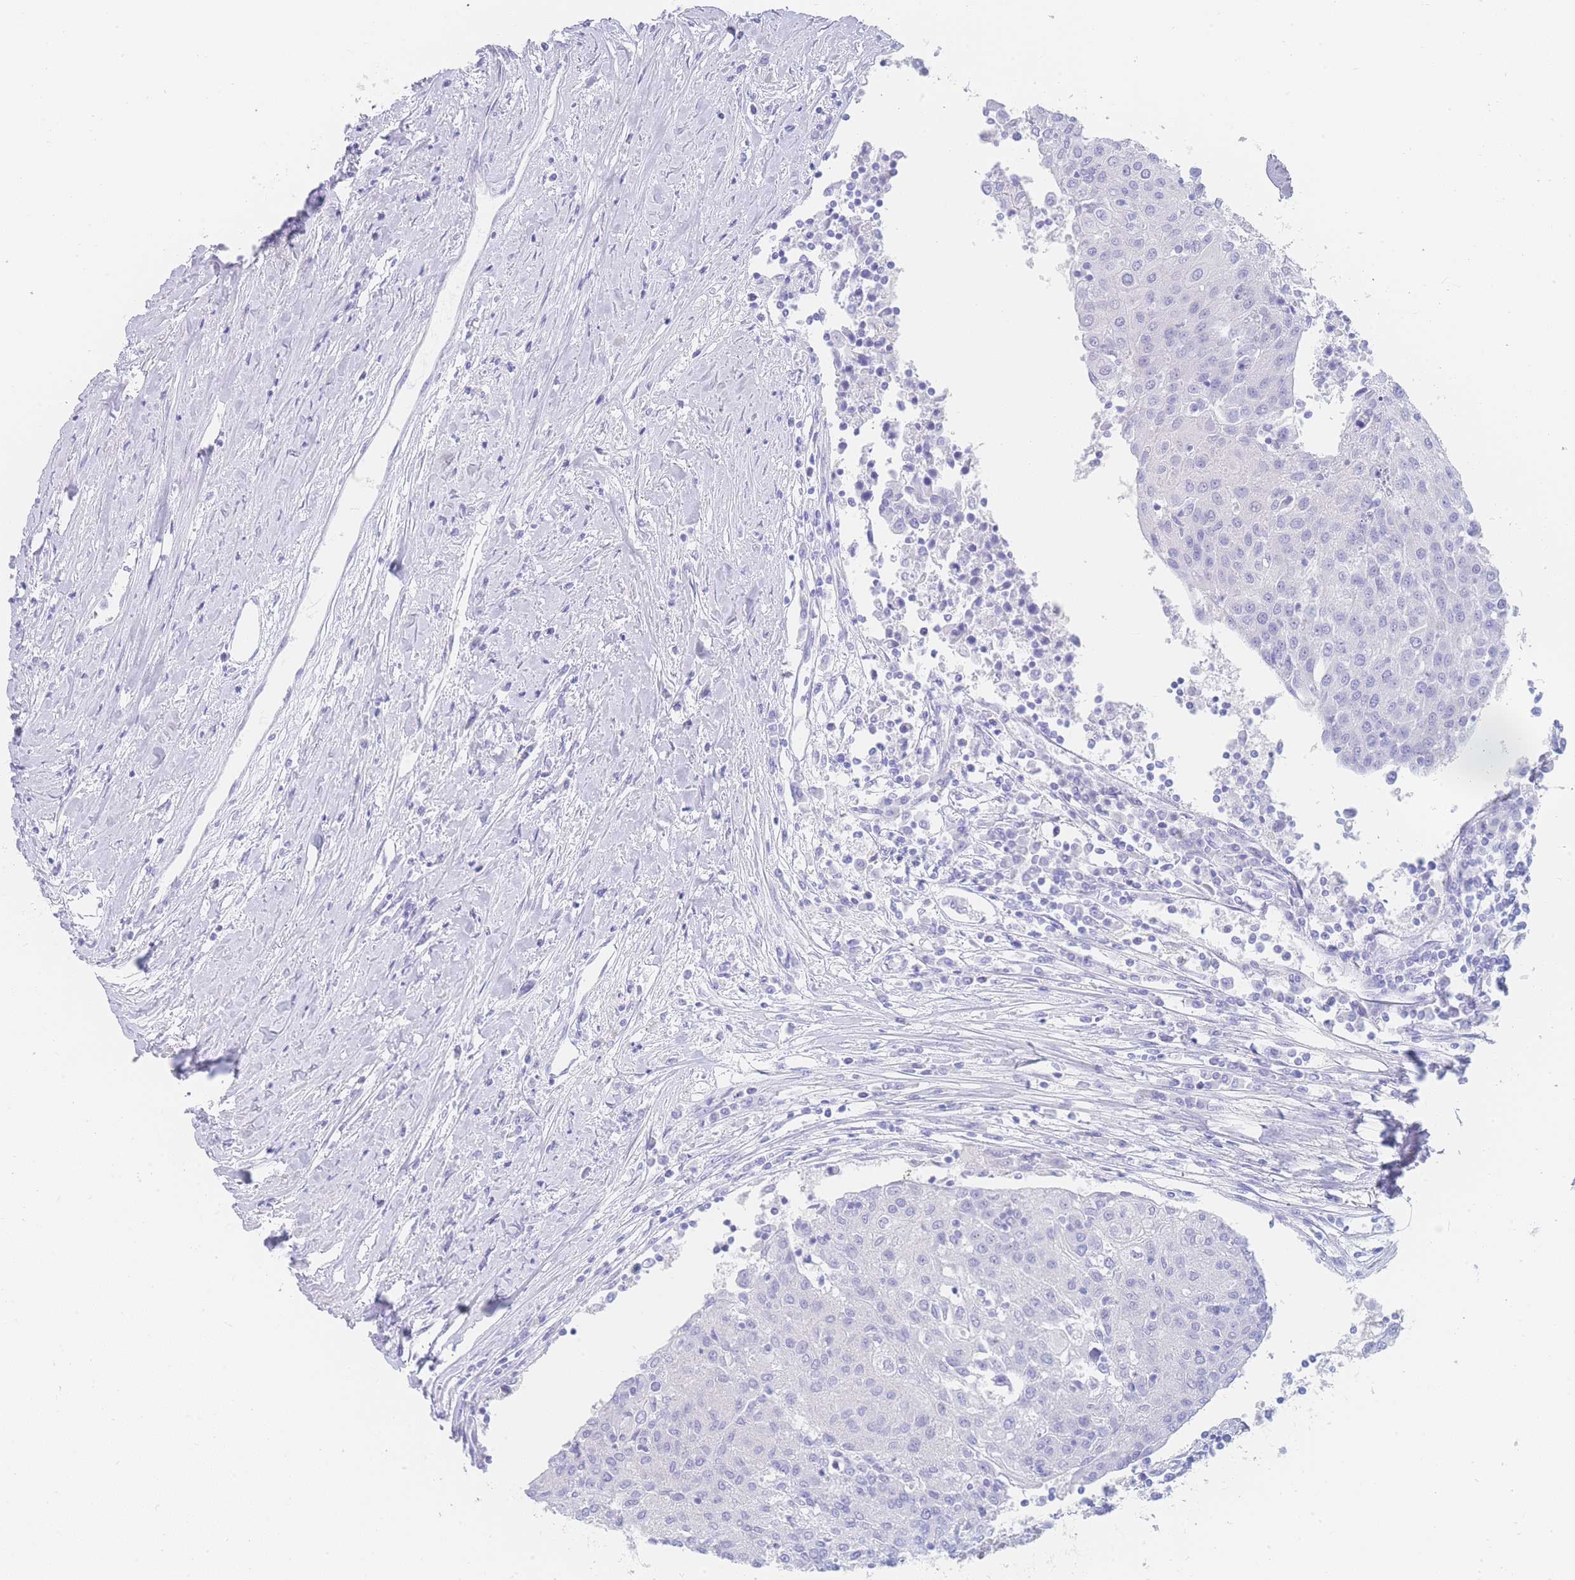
{"staining": {"intensity": "negative", "quantity": "none", "location": "none"}, "tissue": "urothelial cancer", "cell_type": "Tumor cells", "image_type": "cancer", "snomed": [{"axis": "morphology", "description": "Urothelial carcinoma, High grade"}, {"axis": "topography", "description": "Urinary bladder"}], "caption": "Histopathology image shows no protein positivity in tumor cells of urothelial cancer tissue.", "gene": "LZTFL1", "patient": {"sex": "female", "age": 85}}